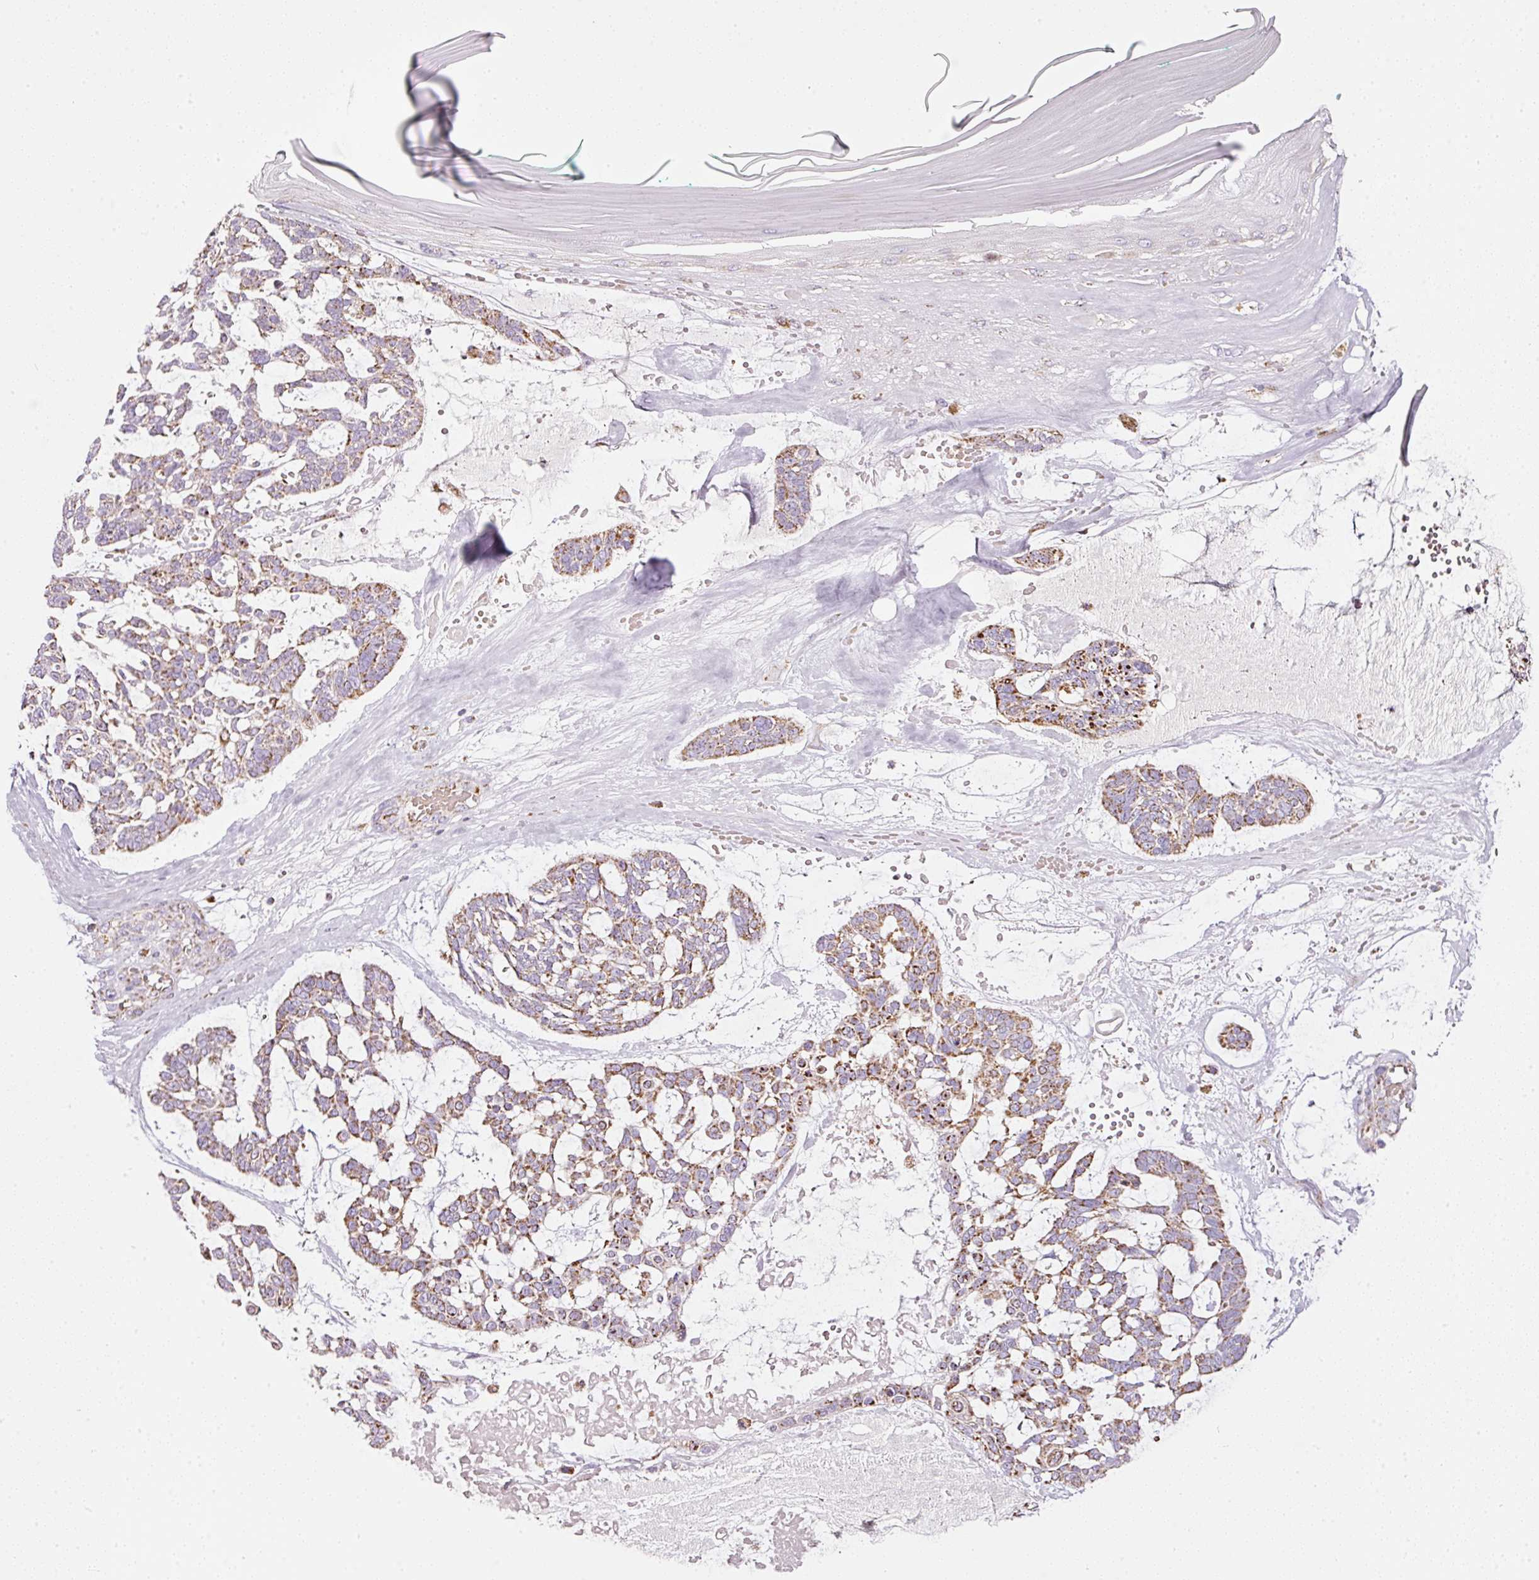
{"staining": {"intensity": "moderate", "quantity": "25%-75%", "location": "cytoplasmic/membranous"}, "tissue": "skin cancer", "cell_type": "Tumor cells", "image_type": "cancer", "snomed": [{"axis": "morphology", "description": "Basal cell carcinoma"}, {"axis": "topography", "description": "Skin"}], "caption": "Brown immunohistochemical staining in basal cell carcinoma (skin) demonstrates moderate cytoplasmic/membranous staining in about 25%-75% of tumor cells. (DAB IHC, brown staining for protein, blue staining for nuclei).", "gene": "SDHA", "patient": {"sex": "male", "age": 88}}